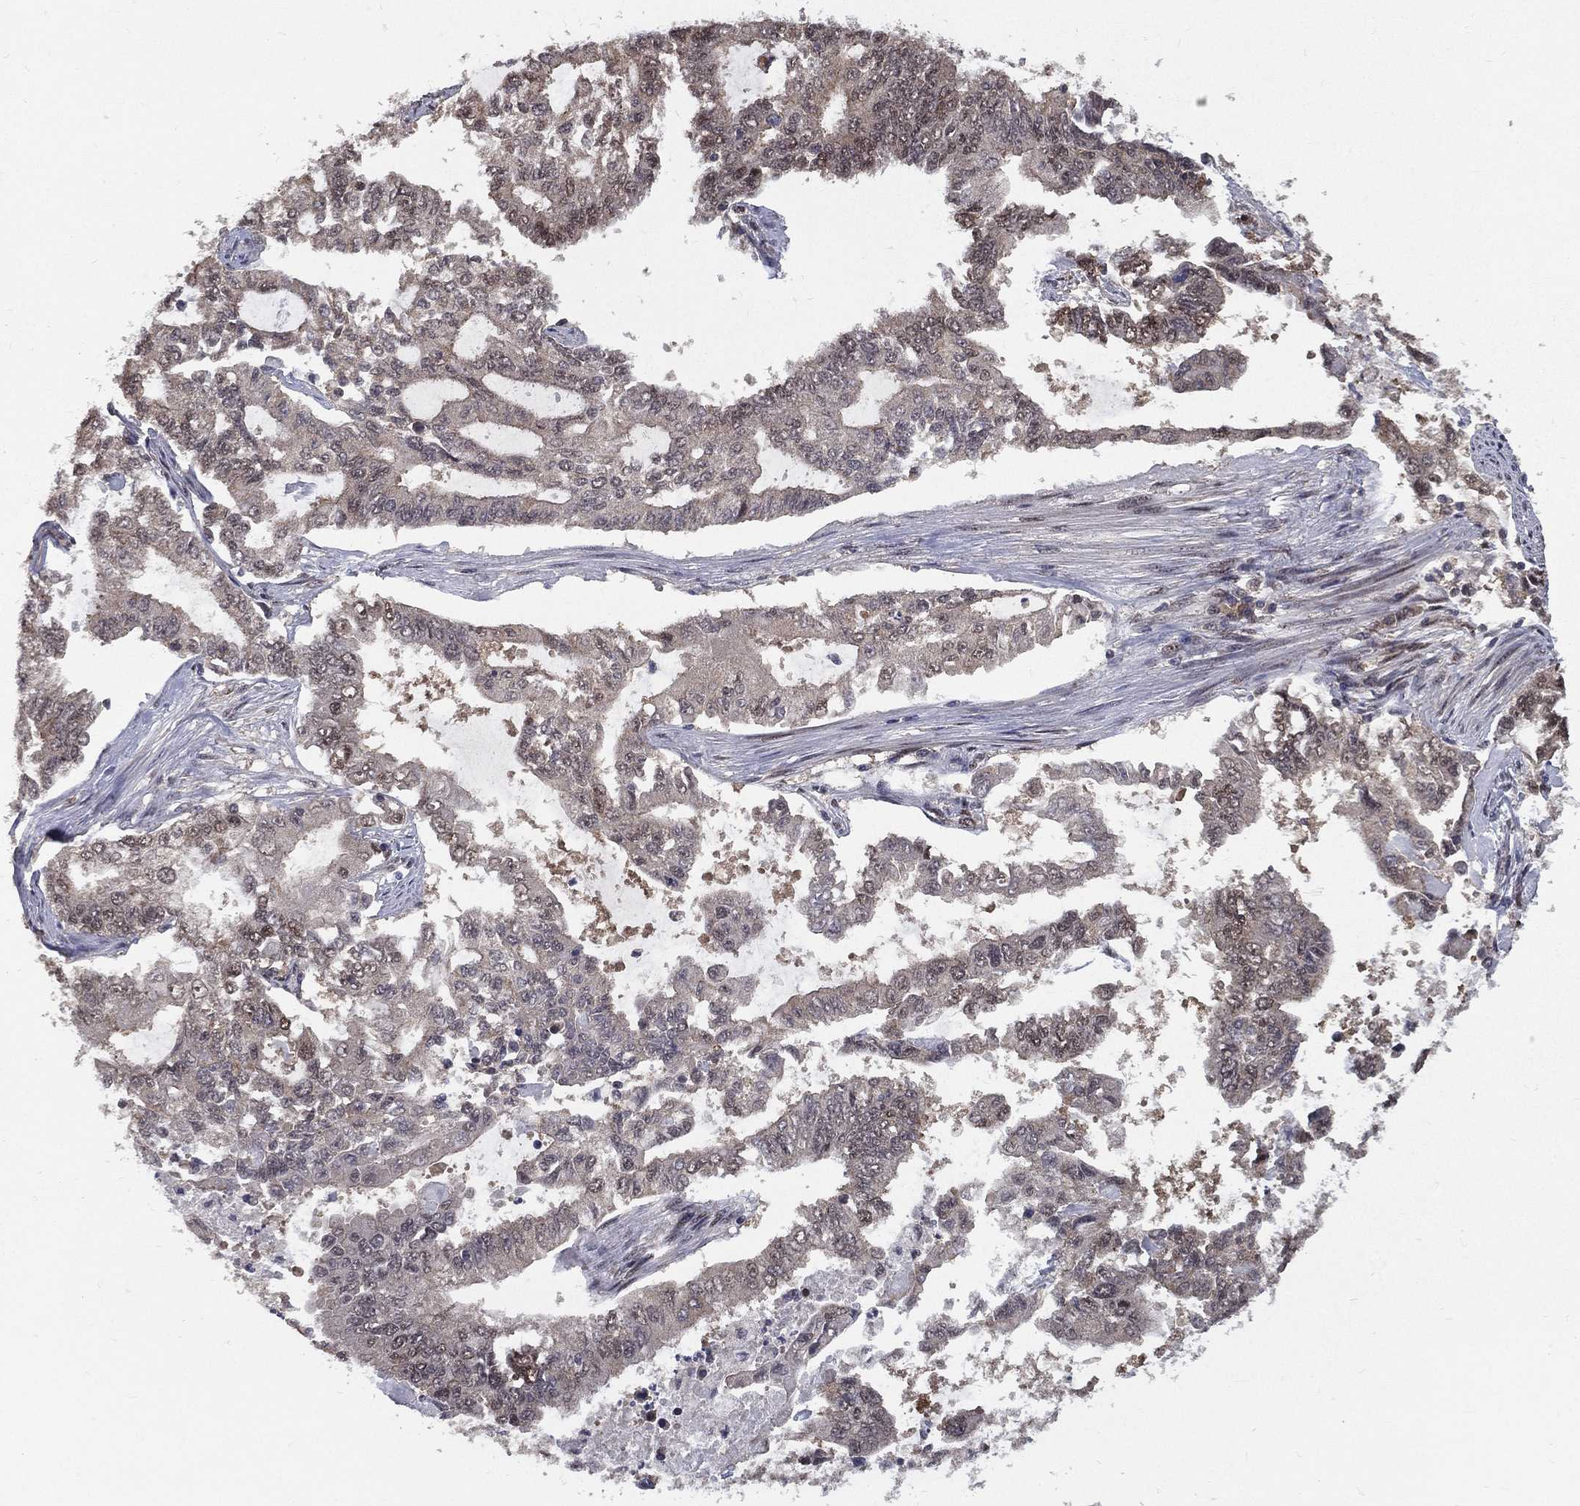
{"staining": {"intensity": "negative", "quantity": "none", "location": "none"}, "tissue": "endometrial cancer", "cell_type": "Tumor cells", "image_type": "cancer", "snomed": [{"axis": "morphology", "description": "Adenocarcinoma, NOS"}, {"axis": "topography", "description": "Uterus"}], "caption": "Tumor cells are negative for protein expression in human endometrial cancer (adenocarcinoma).", "gene": "CARM1", "patient": {"sex": "female", "age": 59}}